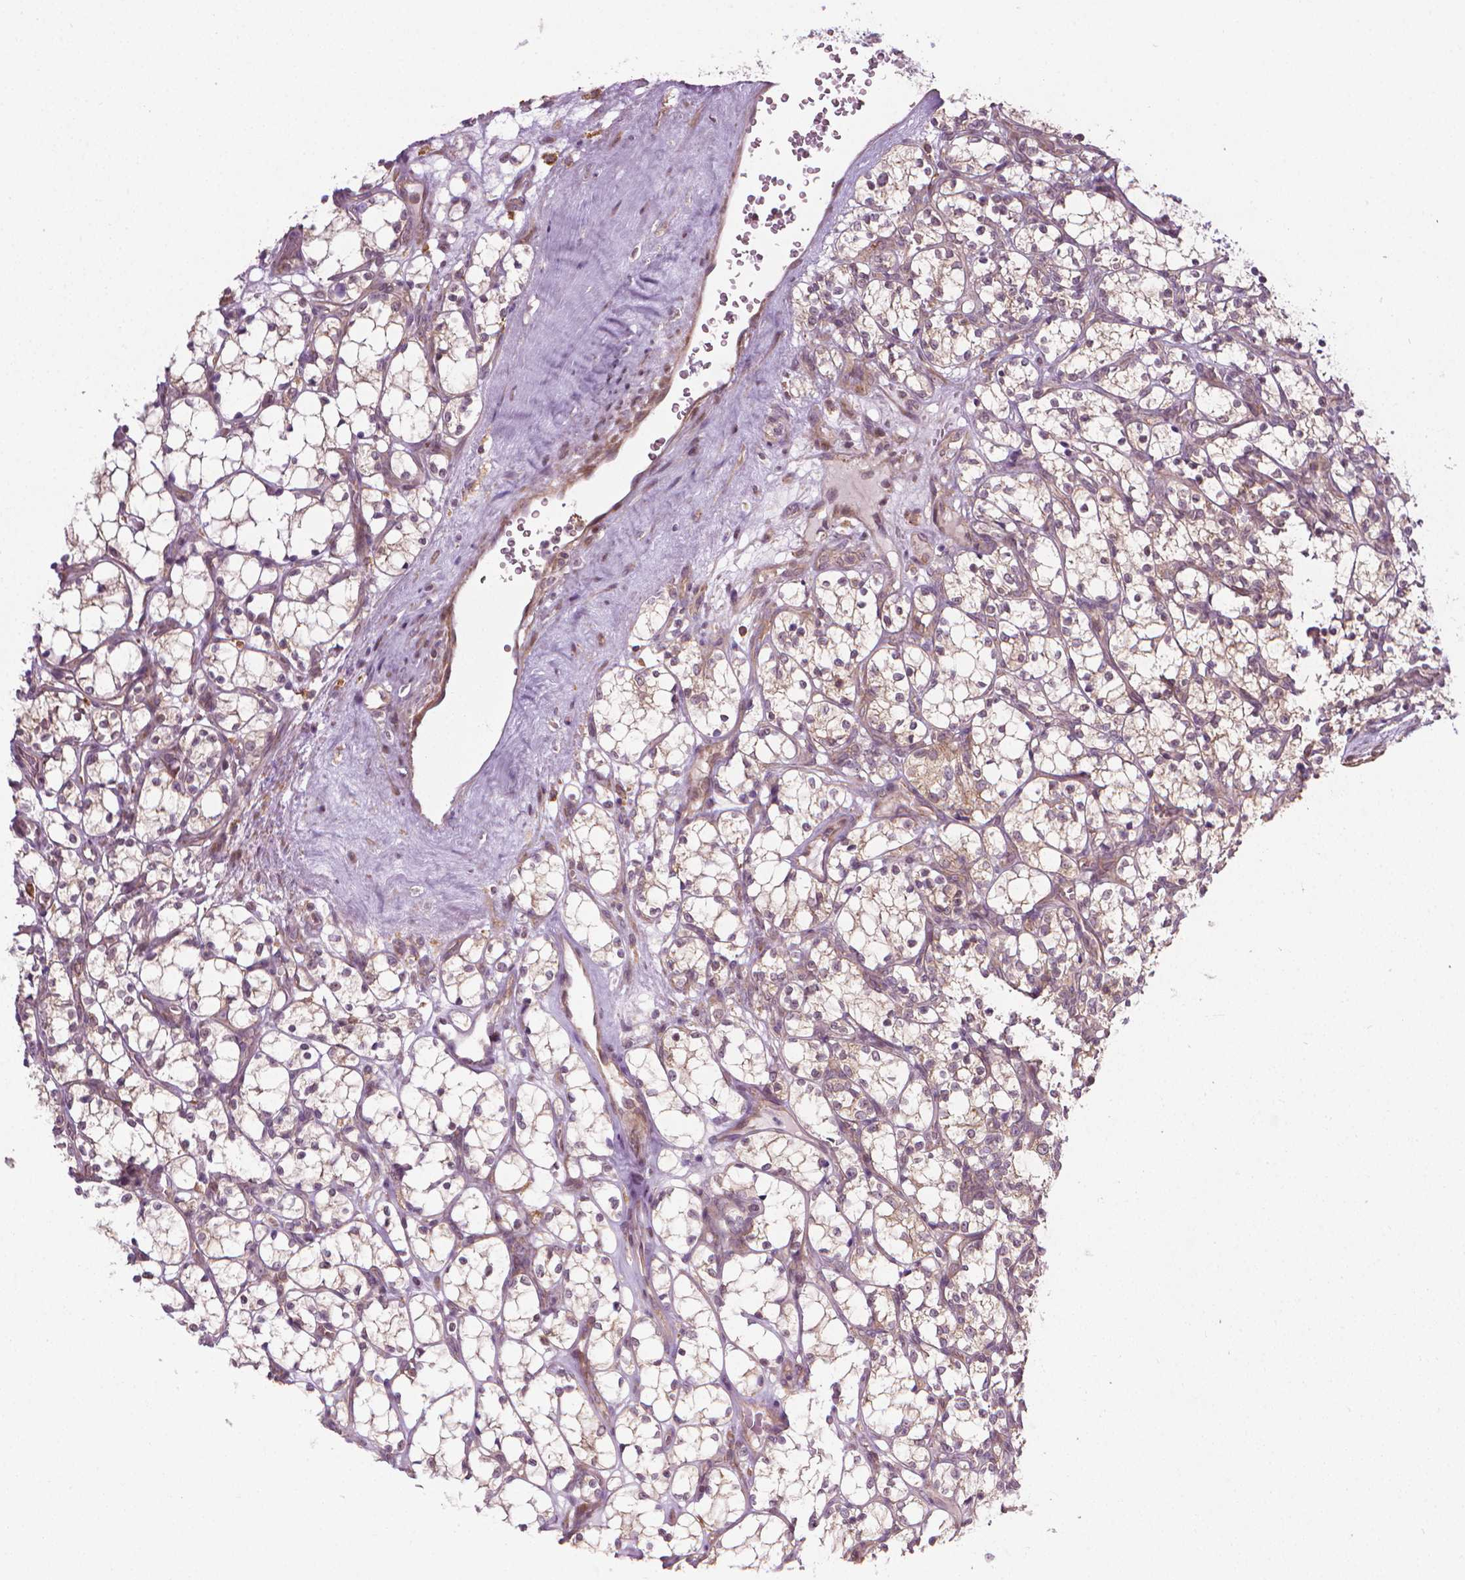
{"staining": {"intensity": "weak", "quantity": ">75%", "location": "cytoplasmic/membranous"}, "tissue": "renal cancer", "cell_type": "Tumor cells", "image_type": "cancer", "snomed": [{"axis": "morphology", "description": "Adenocarcinoma, NOS"}, {"axis": "topography", "description": "Kidney"}], "caption": "There is low levels of weak cytoplasmic/membranous expression in tumor cells of adenocarcinoma (renal), as demonstrated by immunohistochemical staining (brown color).", "gene": "PRAG1", "patient": {"sex": "female", "age": 69}}